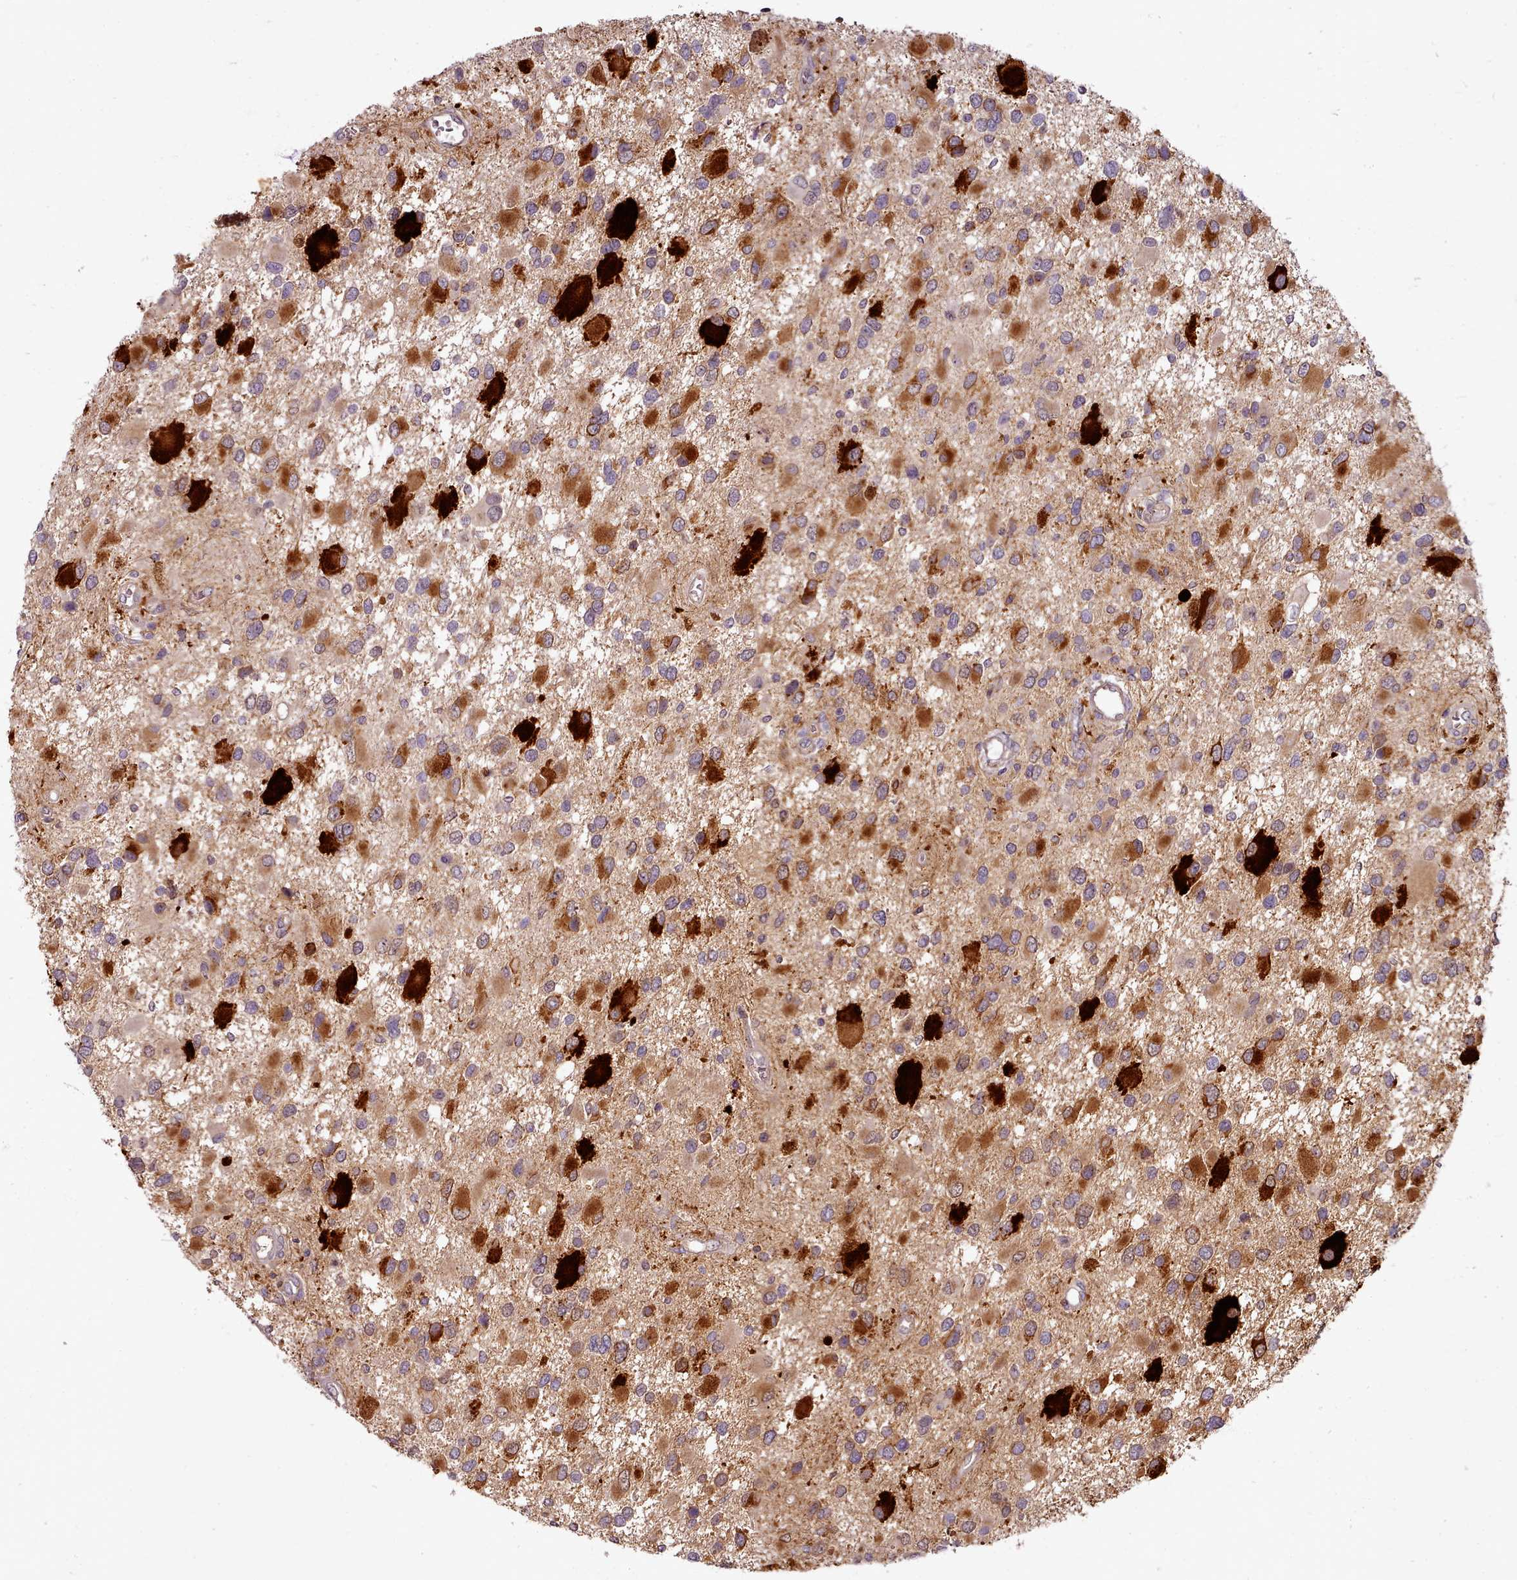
{"staining": {"intensity": "moderate", "quantity": "25%-75%", "location": "cytoplasmic/membranous"}, "tissue": "glioma", "cell_type": "Tumor cells", "image_type": "cancer", "snomed": [{"axis": "morphology", "description": "Glioma, malignant, High grade"}, {"axis": "topography", "description": "Brain"}], "caption": "An image showing moderate cytoplasmic/membranous expression in about 25%-75% of tumor cells in malignant glioma (high-grade), as visualized by brown immunohistochemical staining.", "gene": "C1QTNF5", "patient": {"sex": "male", "age": 53}}